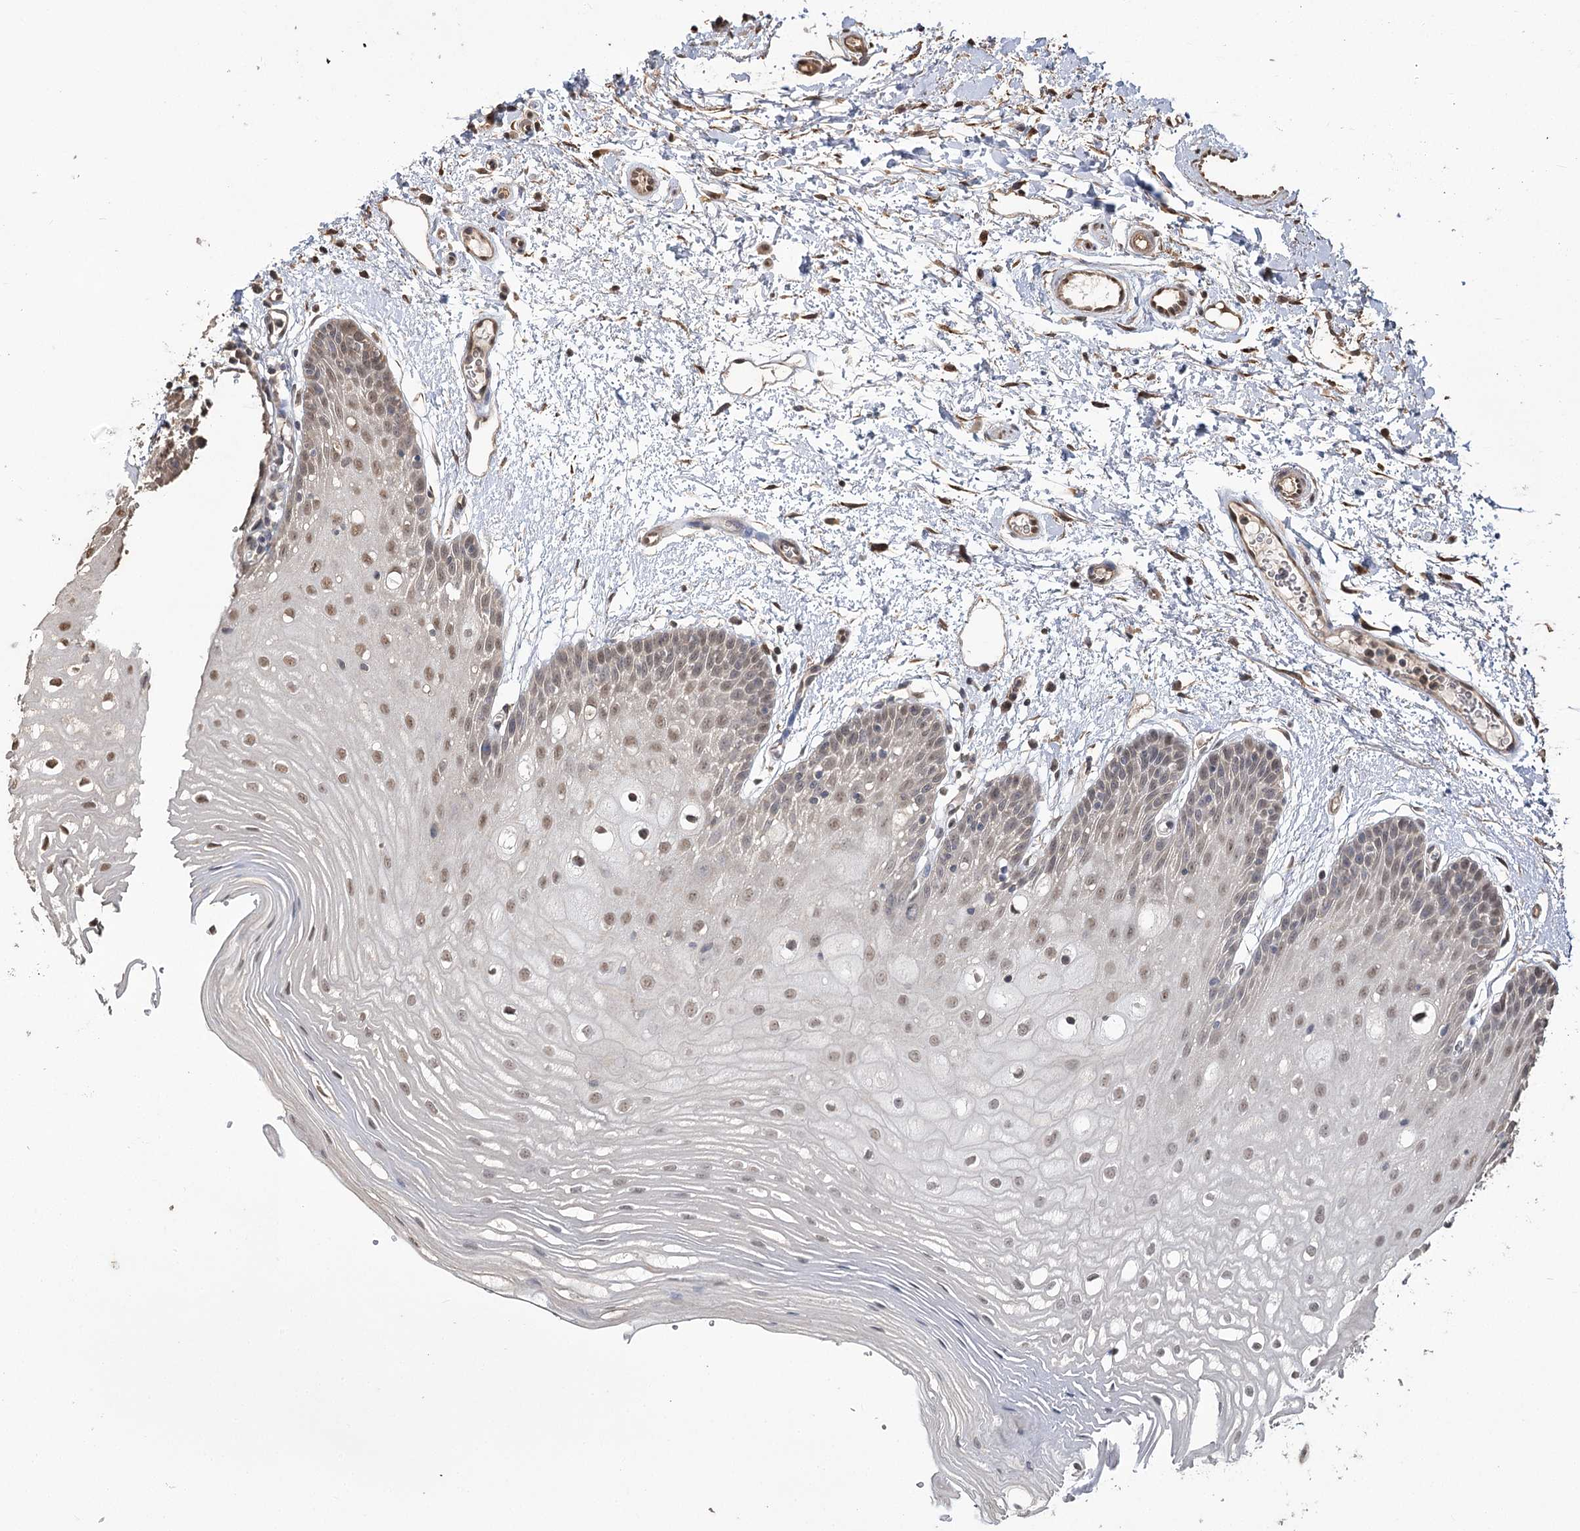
{"staining": {"intensity": "weak", "quantity": "25%-75%", "location": "nuclear"}, "tissue": "oral mucosa", "cell_type": "Squamous epithelial cells", "image_type": "normal", "snomed": [{"axis": "morphology", "description": "Normal tissue, NOS"}, {"axis": "topography", "description": "Oral tissue"}, {"axis": "topography", "description": "Tounge, NOS"}], "caption": "A brown stain labels weak nuclear expression of a protein in squamous epithelial cells of unremarkable human oral mucosa. The protein is stained brown, and the nuclei are stained in blue (DAB (3,3'-diaminobenzidine) IHC with brightfield microscopy, high magnification).", "gene": "PLCH1", "patient": {"sex": "female", "age": 73}}